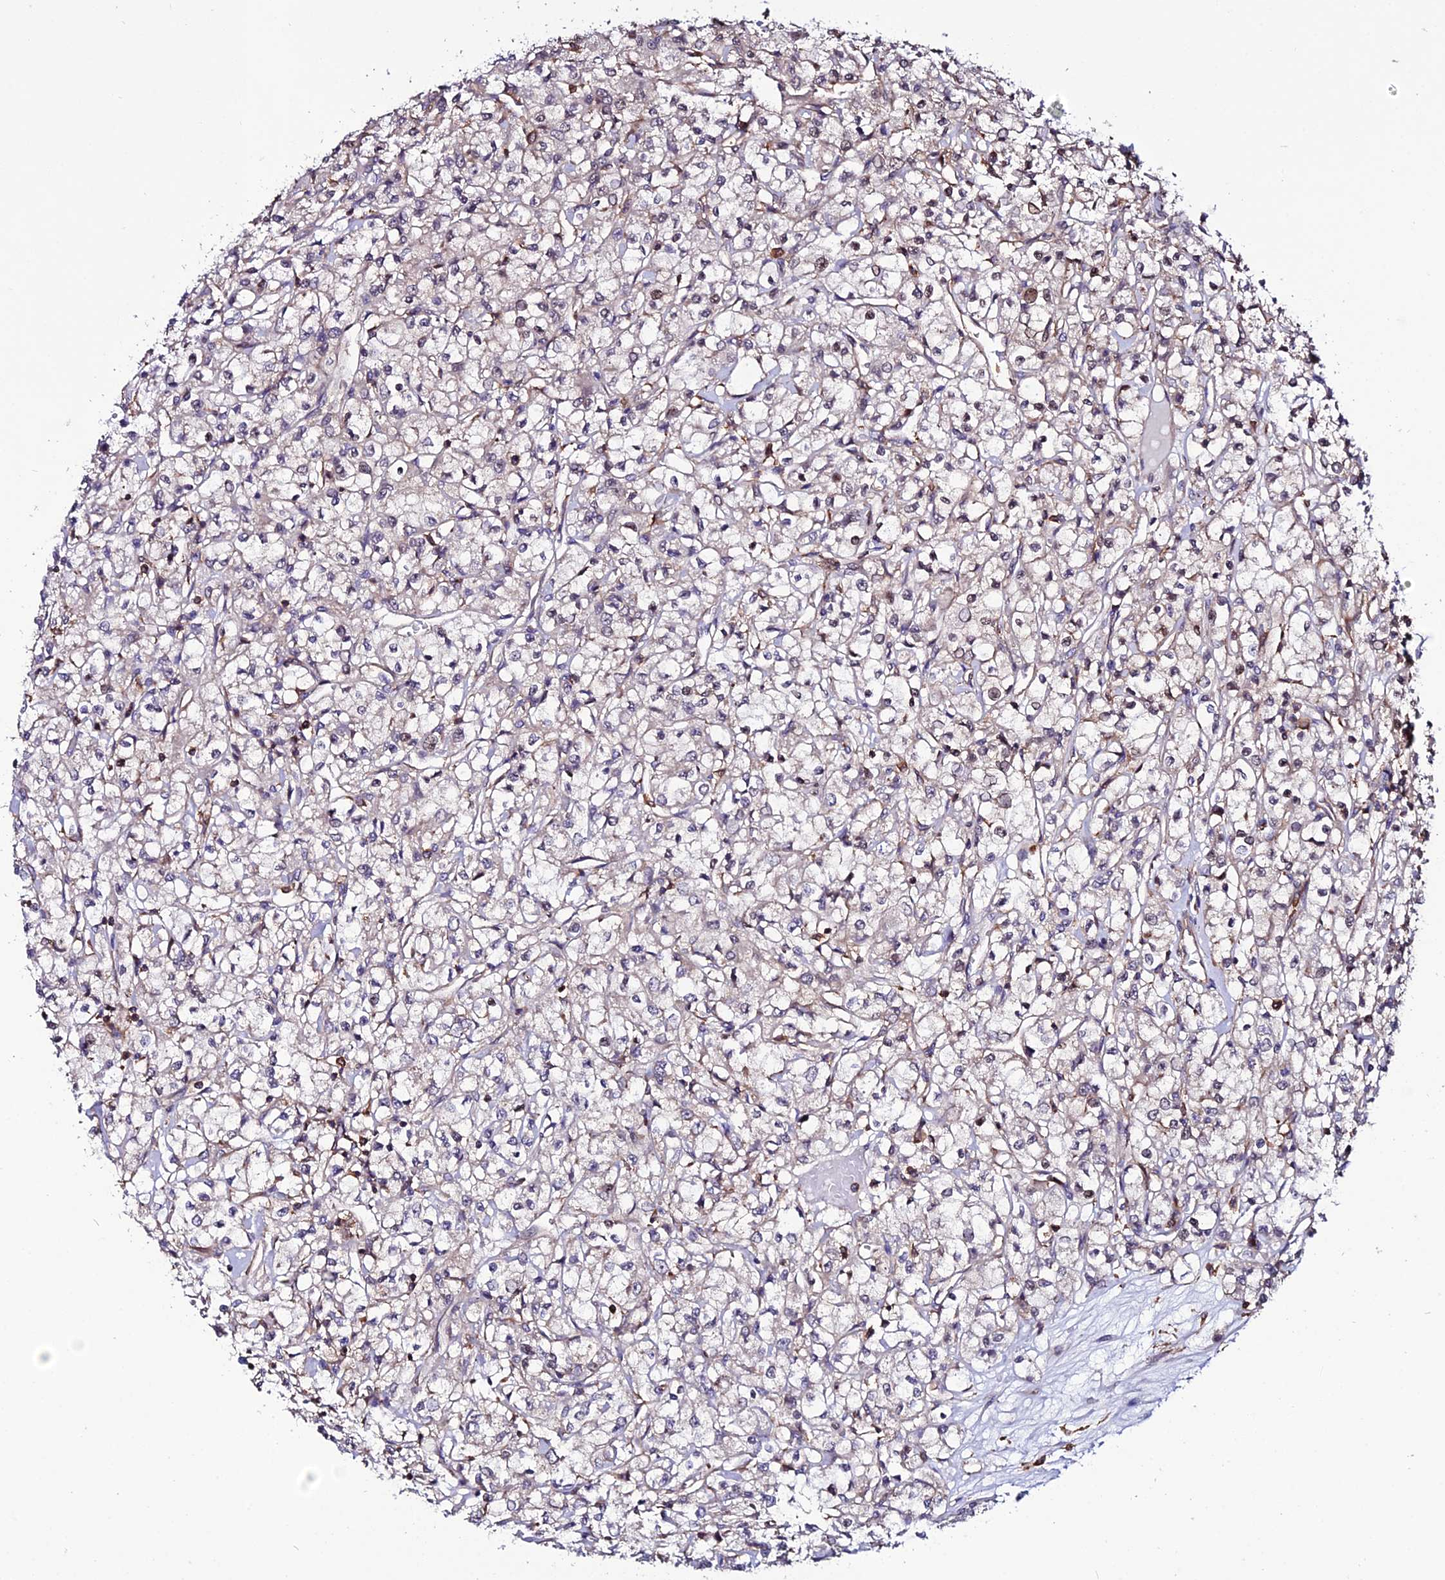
{"staining": {"intensity": "negative", "quantity": "none", "location": "none"}, "tissue": "renal cancer", "cell_type": "Tumor cells", "image_type": "cancer", "snomed": [{"axis": "morphology", "description": "Adenocarcinoma, NOS"}, {"axis": "topography", "description": "Kidney"}], "caption": "Micrograph shows no significant protein positivity in tumor cells of adenocarcinoma (renal).", "gene": "USP17L15", "patient": {"sex": "female", "age": 59}}